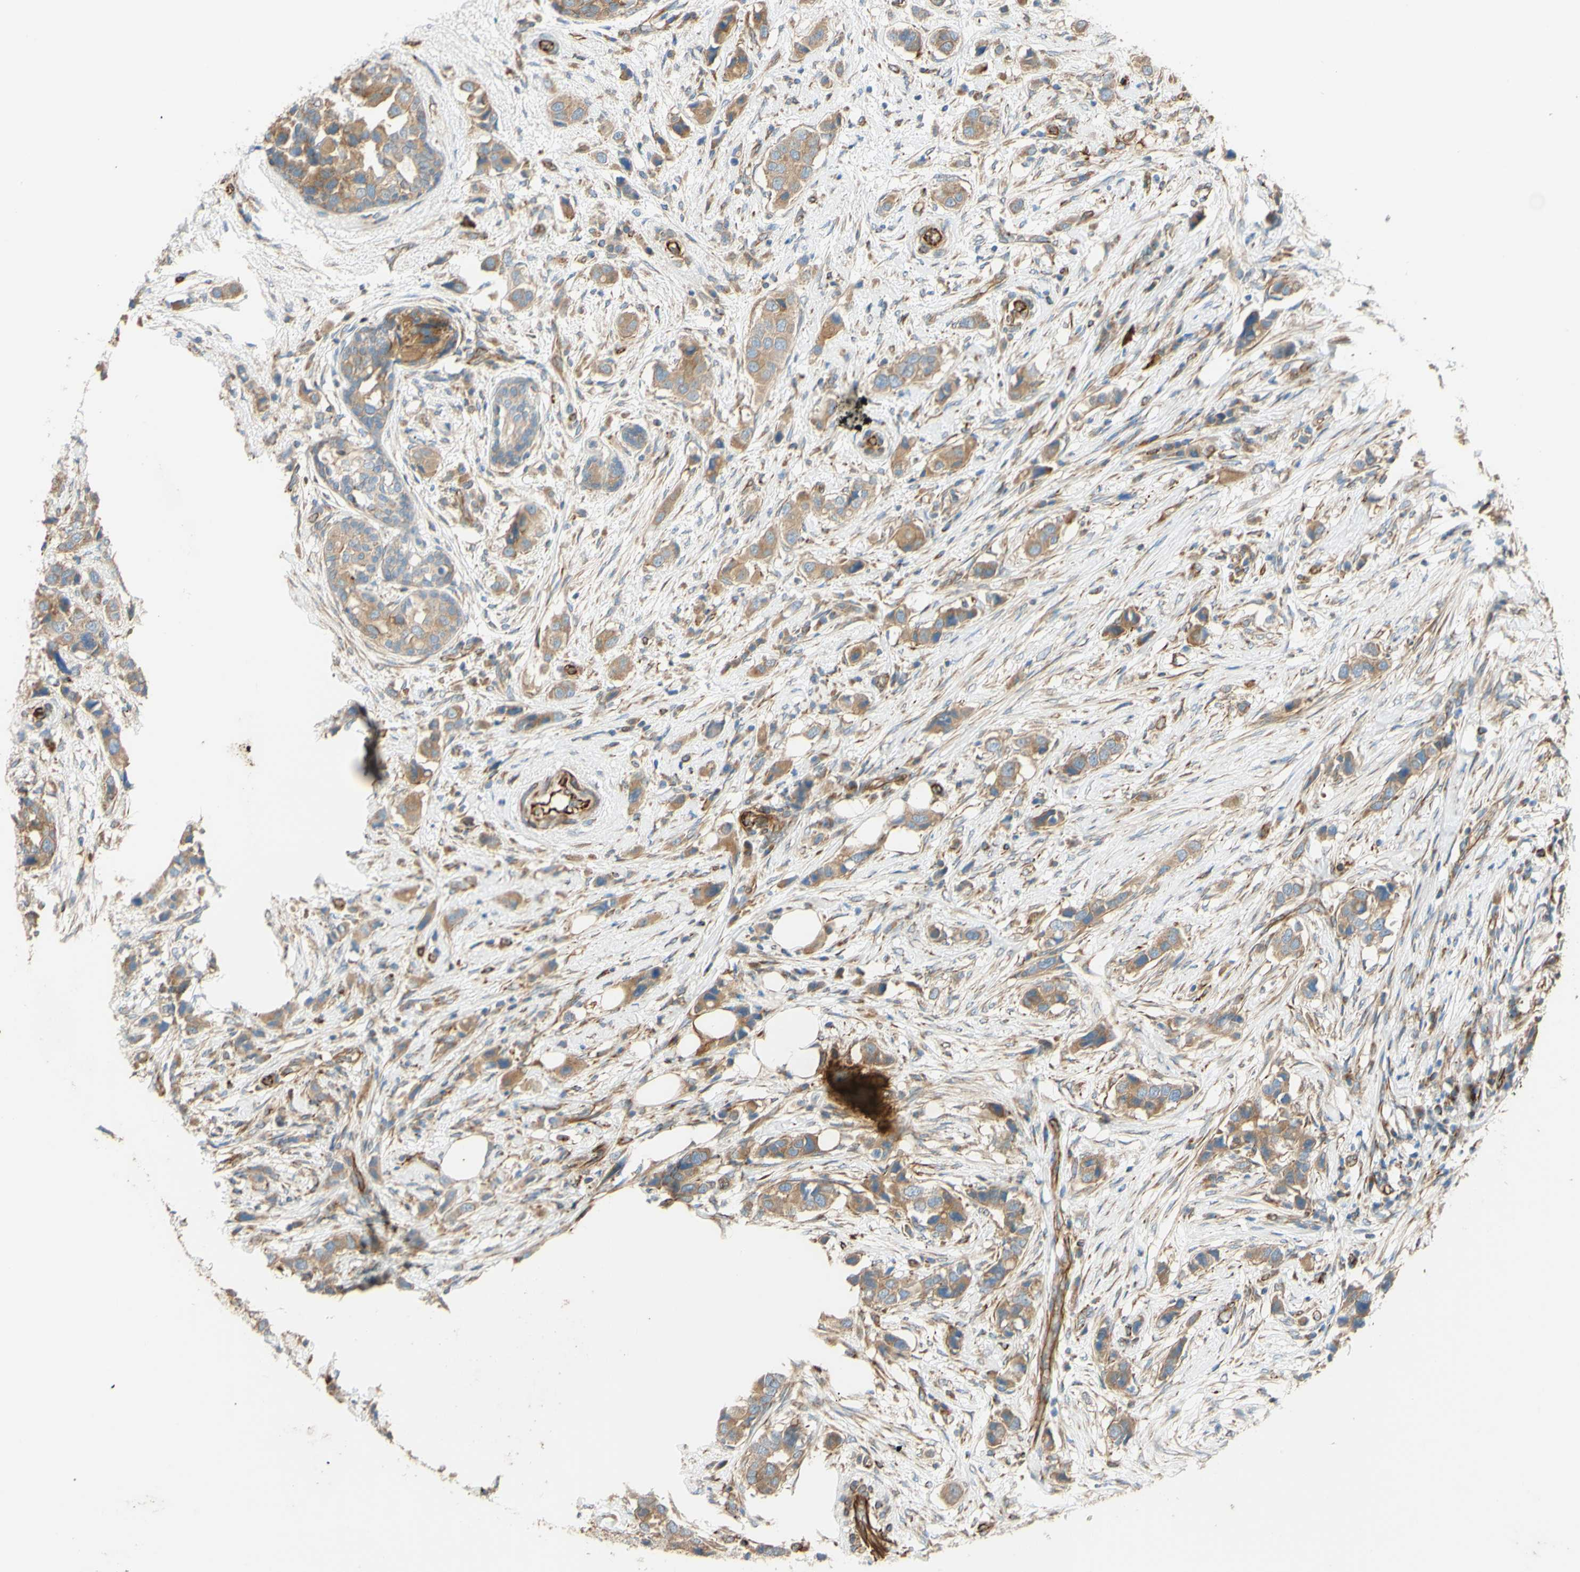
{"staining": {"intensity": "moderate", "quantity": ">75%", "location": "cytoplasmic/membranous"}, "tissue": "breast cancer", "cell_type": "Tumor cells", "image_type": "cancer", "snomed": [{"axis": "morphology", "description": "Normal tissue, NOS"}, {"axis": "morphology", "description": "Duct carcinoma"}, {"axis": "topography", "description": "Breast"}], "caption": "Immunohistochemical staining of human breast infiltrating ductal carcinoma demonstrates moderate cytoplasmic/membranous protein expression in about >75% of tumor cells.", "gene": "C1orf43", "patient": {"sex": "female", "age": 50}}